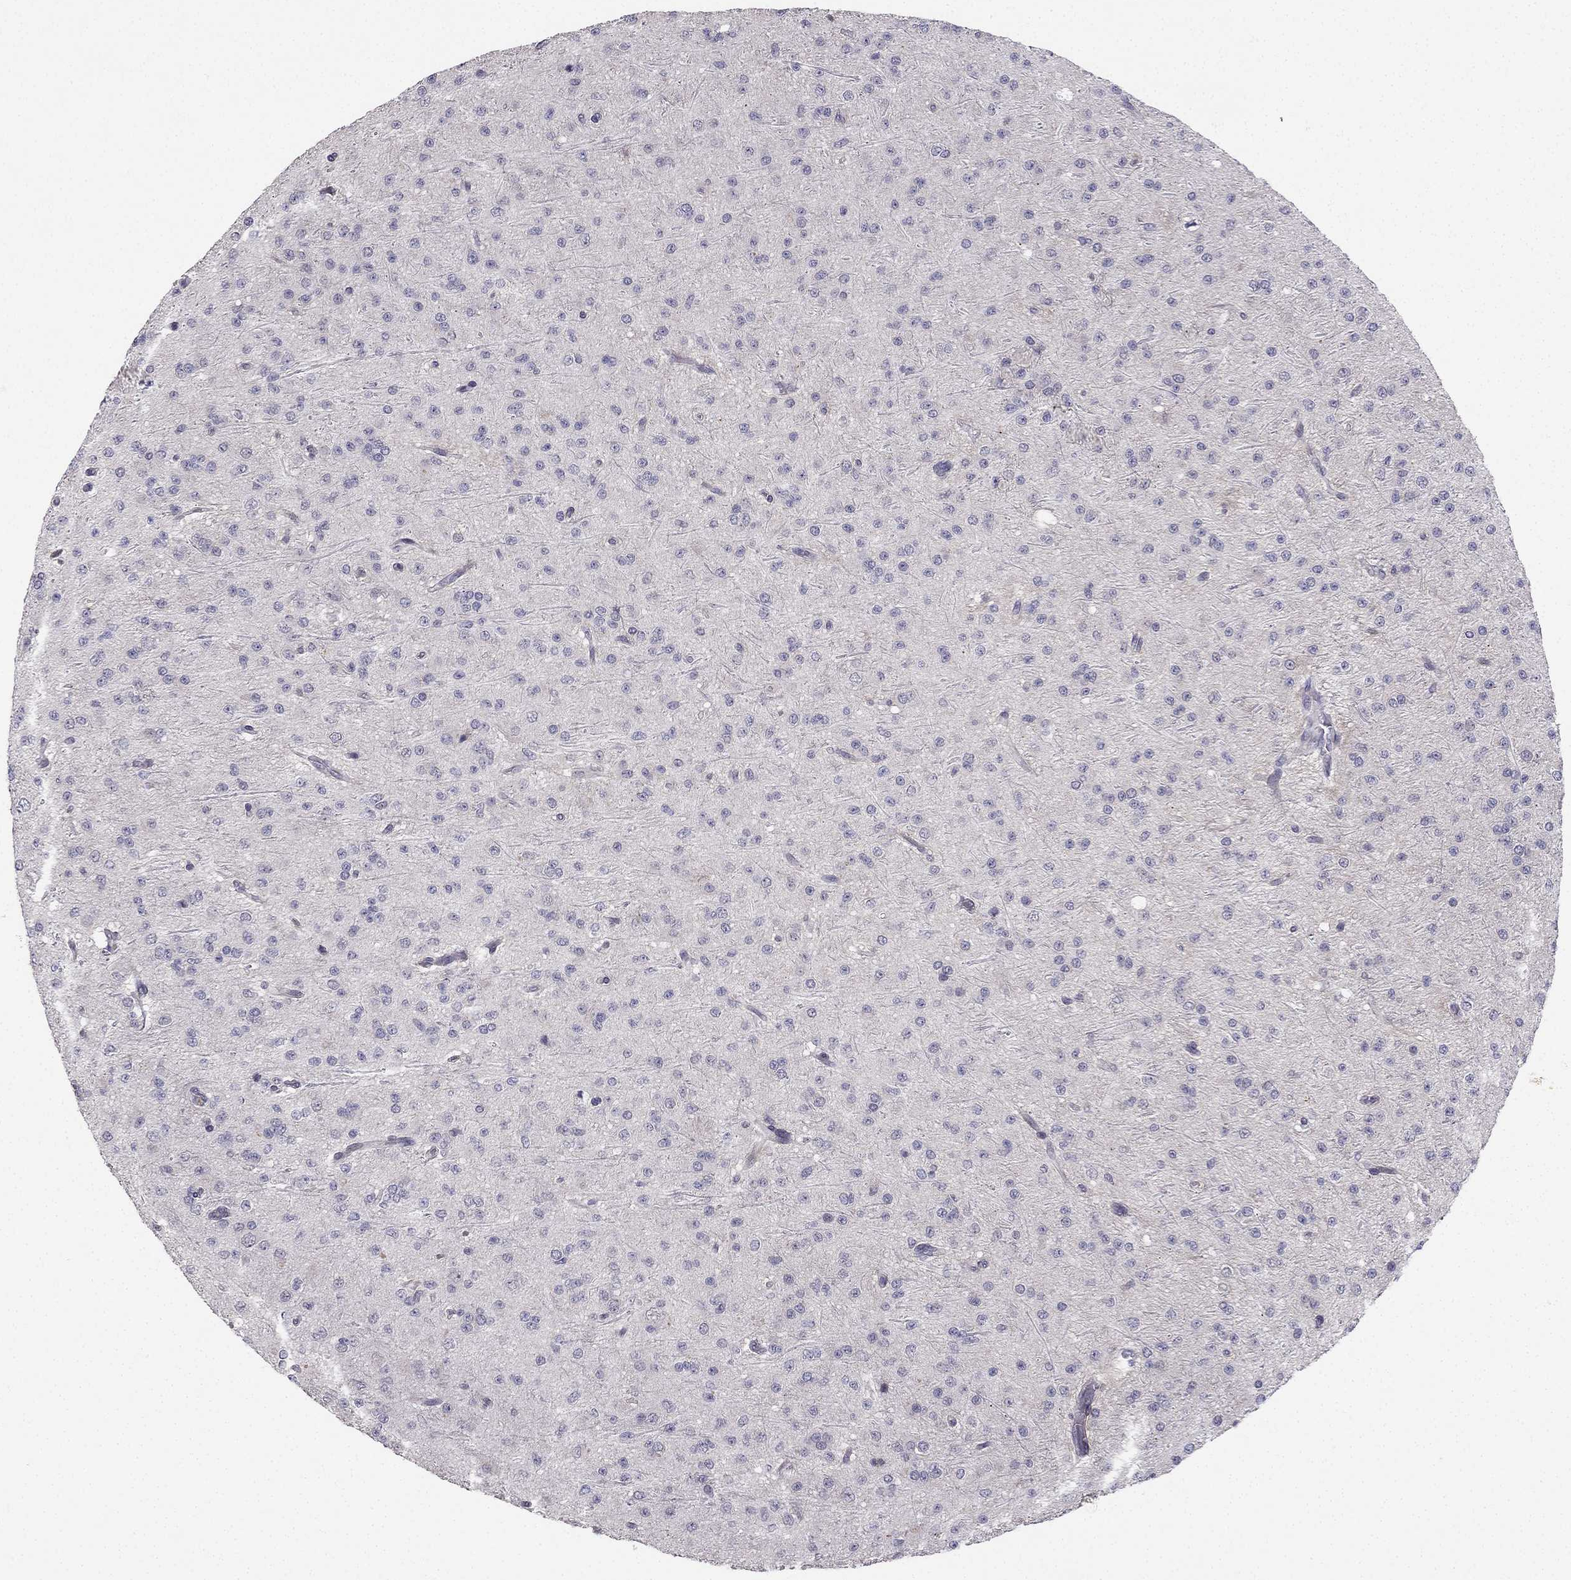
{"staining": {"intensity": "negative", "quantity": "none", "location": "none"}, "tissue": "glioma", "cell_type": "Tumor cells", "image_type": "cancer", "snomed": [{"axis": "morphology", "description": "Glioma, malignant, Low grade"}, {"axis": "topography", "description": "Brain"}], "caption": "IHC image of neoplastic tissue: glioma stained with DAB (3,3'-diaminobenzidine) exhibits no significant protein expression in tumor cells. (DAB immunohistochemistry visualized using brightfield microscopy, high magnification).", "gene": "CHST8", "patient": {"sex": "male", "age": 27}}